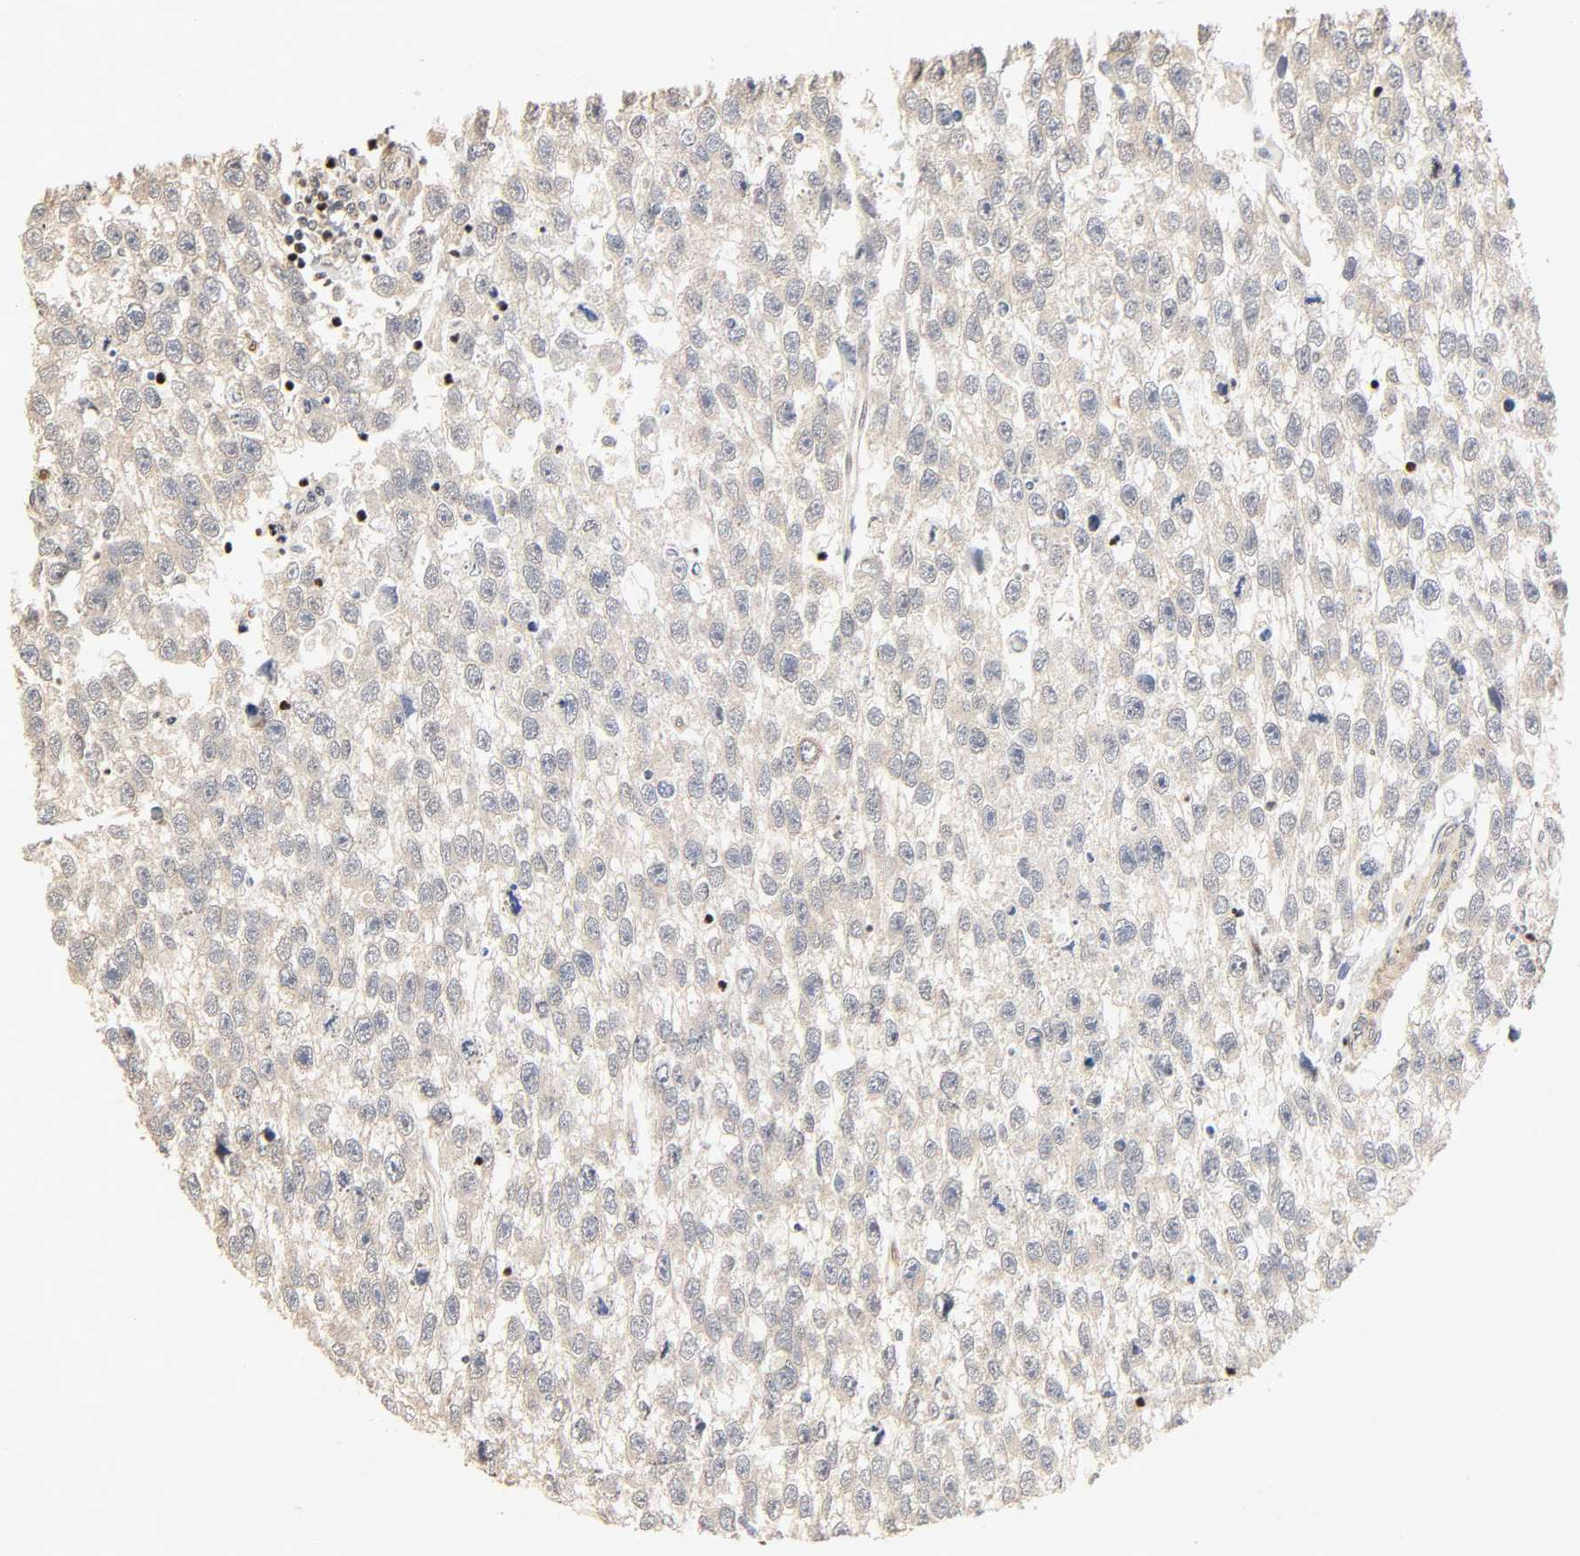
{"staining": {"intensity": "moderate", "quantity": ">75%", "location": "cytoplasmic/membranous"}, "tissue": "testis cancer", "cell_type": "Tumor cells", "image_type": "cancer", "snomed": [{"axis": "morphology", "description": "Seminoma, NOS"}, {"axis": "topography", "description": "Testis"}], "caption": "Immunohistochemical staining of testis cancer (seminoma) shows medium levels of moderate cytoplasmic/membranous protein expression in approximately >75% of tumor cells. (brown staining indicates protein expression, while blue staining denotes nuclei).", "gene": "NEMF", "patient": {"sex": "male", "age": 33}}